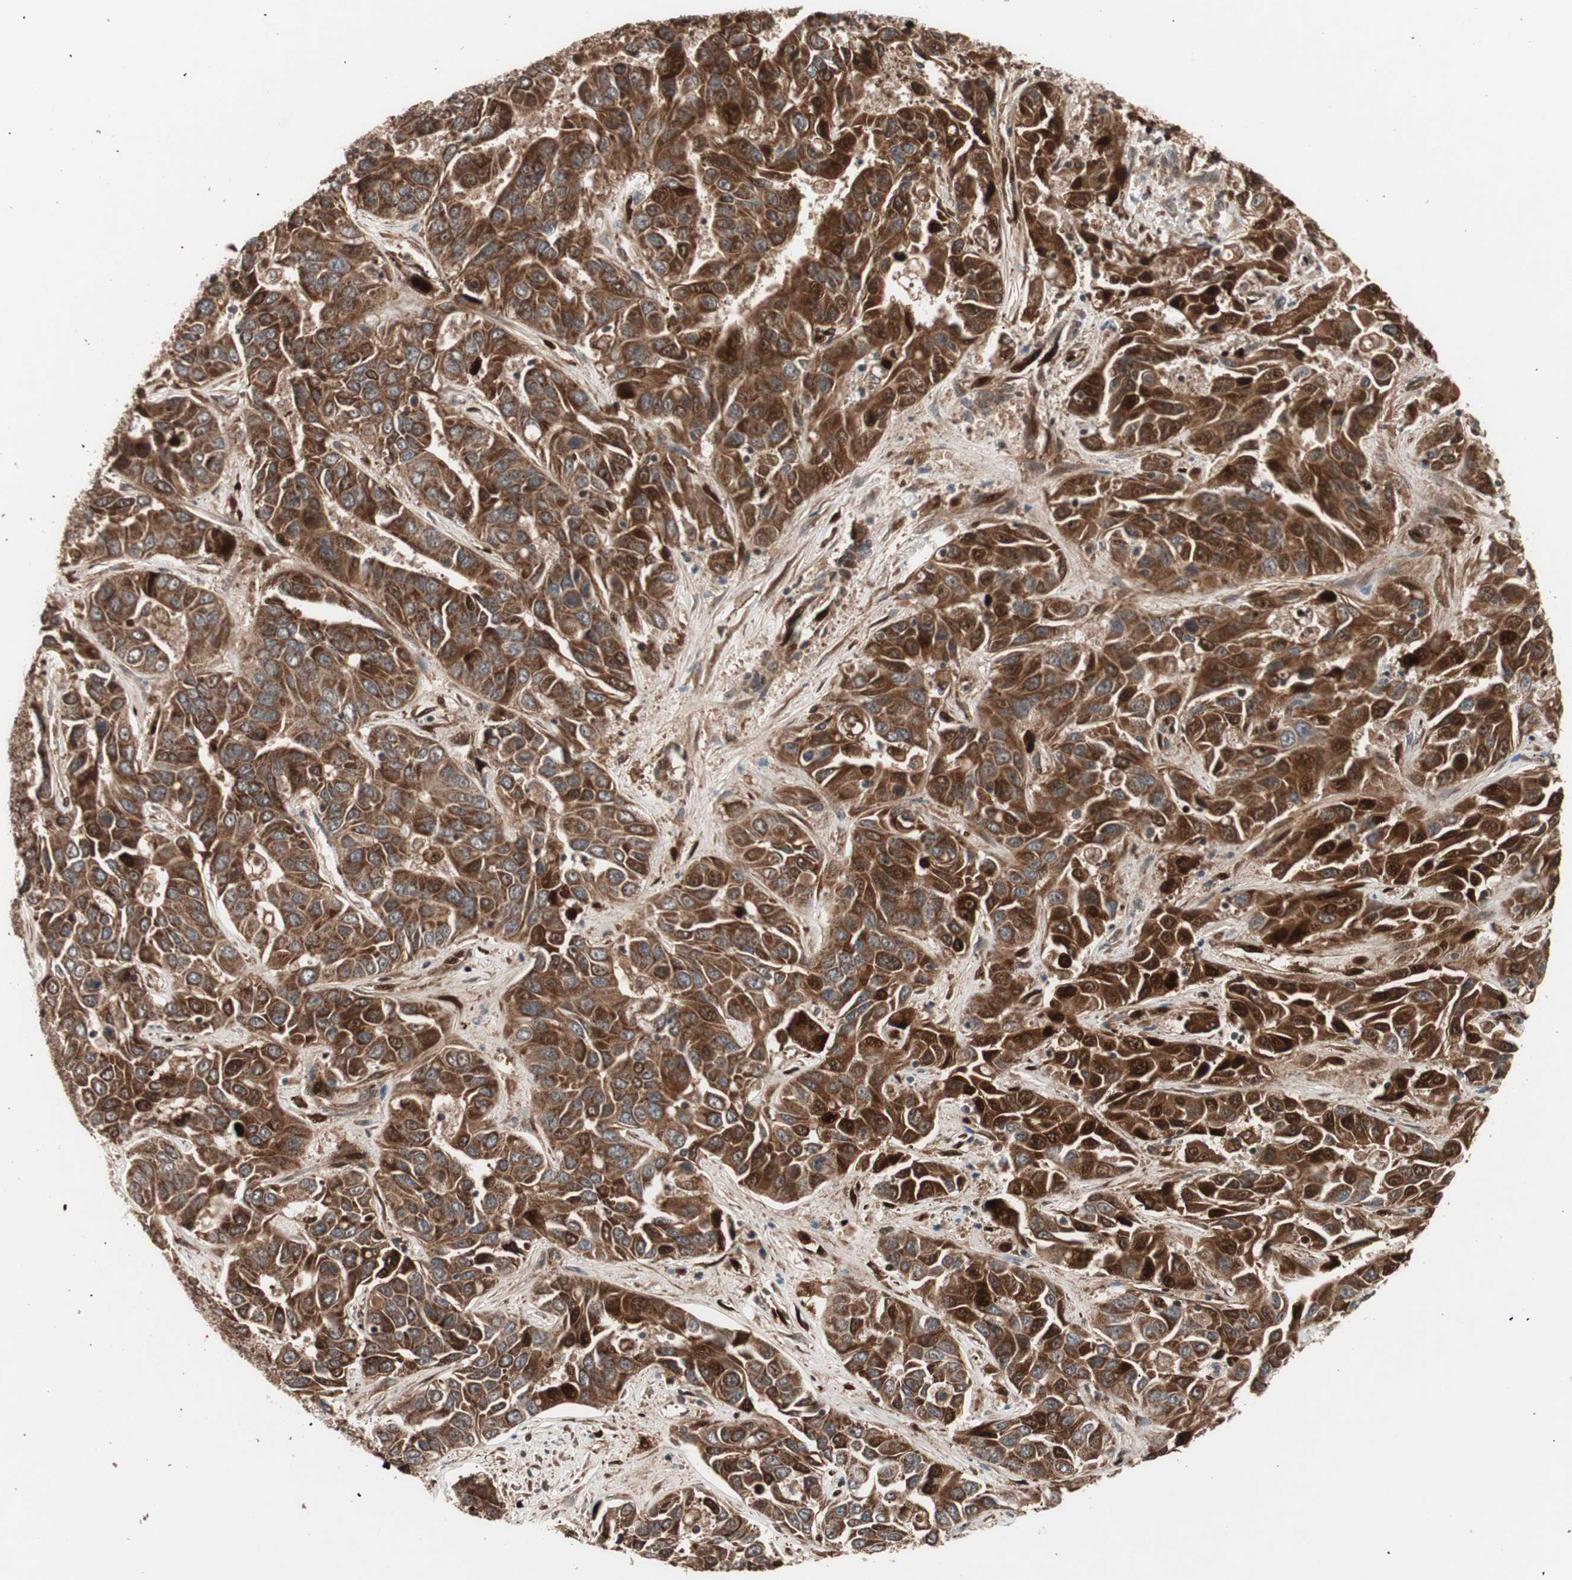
{"staining": {"intensity": "strong", "quantity": ">75%", "location": "cytoplasmic/membranous,nuclear"}, "tissue": "liver cancer", "cell_type": "Tumor cells", "image_type": "cancer", "snomed": [{"axis": "morphology", "description": "Cholangiocarcinoma"}, {"axis": "topography", "description": "Liver"}], "caption": "Immunohistochemical staining of liver cancer reveals strong cytoplasmic/membranous and nuclear protein positivity in approximately >75% of tumor cells. (IHC, brightfield microscopy, high magnification).", "gene": "NF2", "patient": {"sex": "female", "age": 52}}